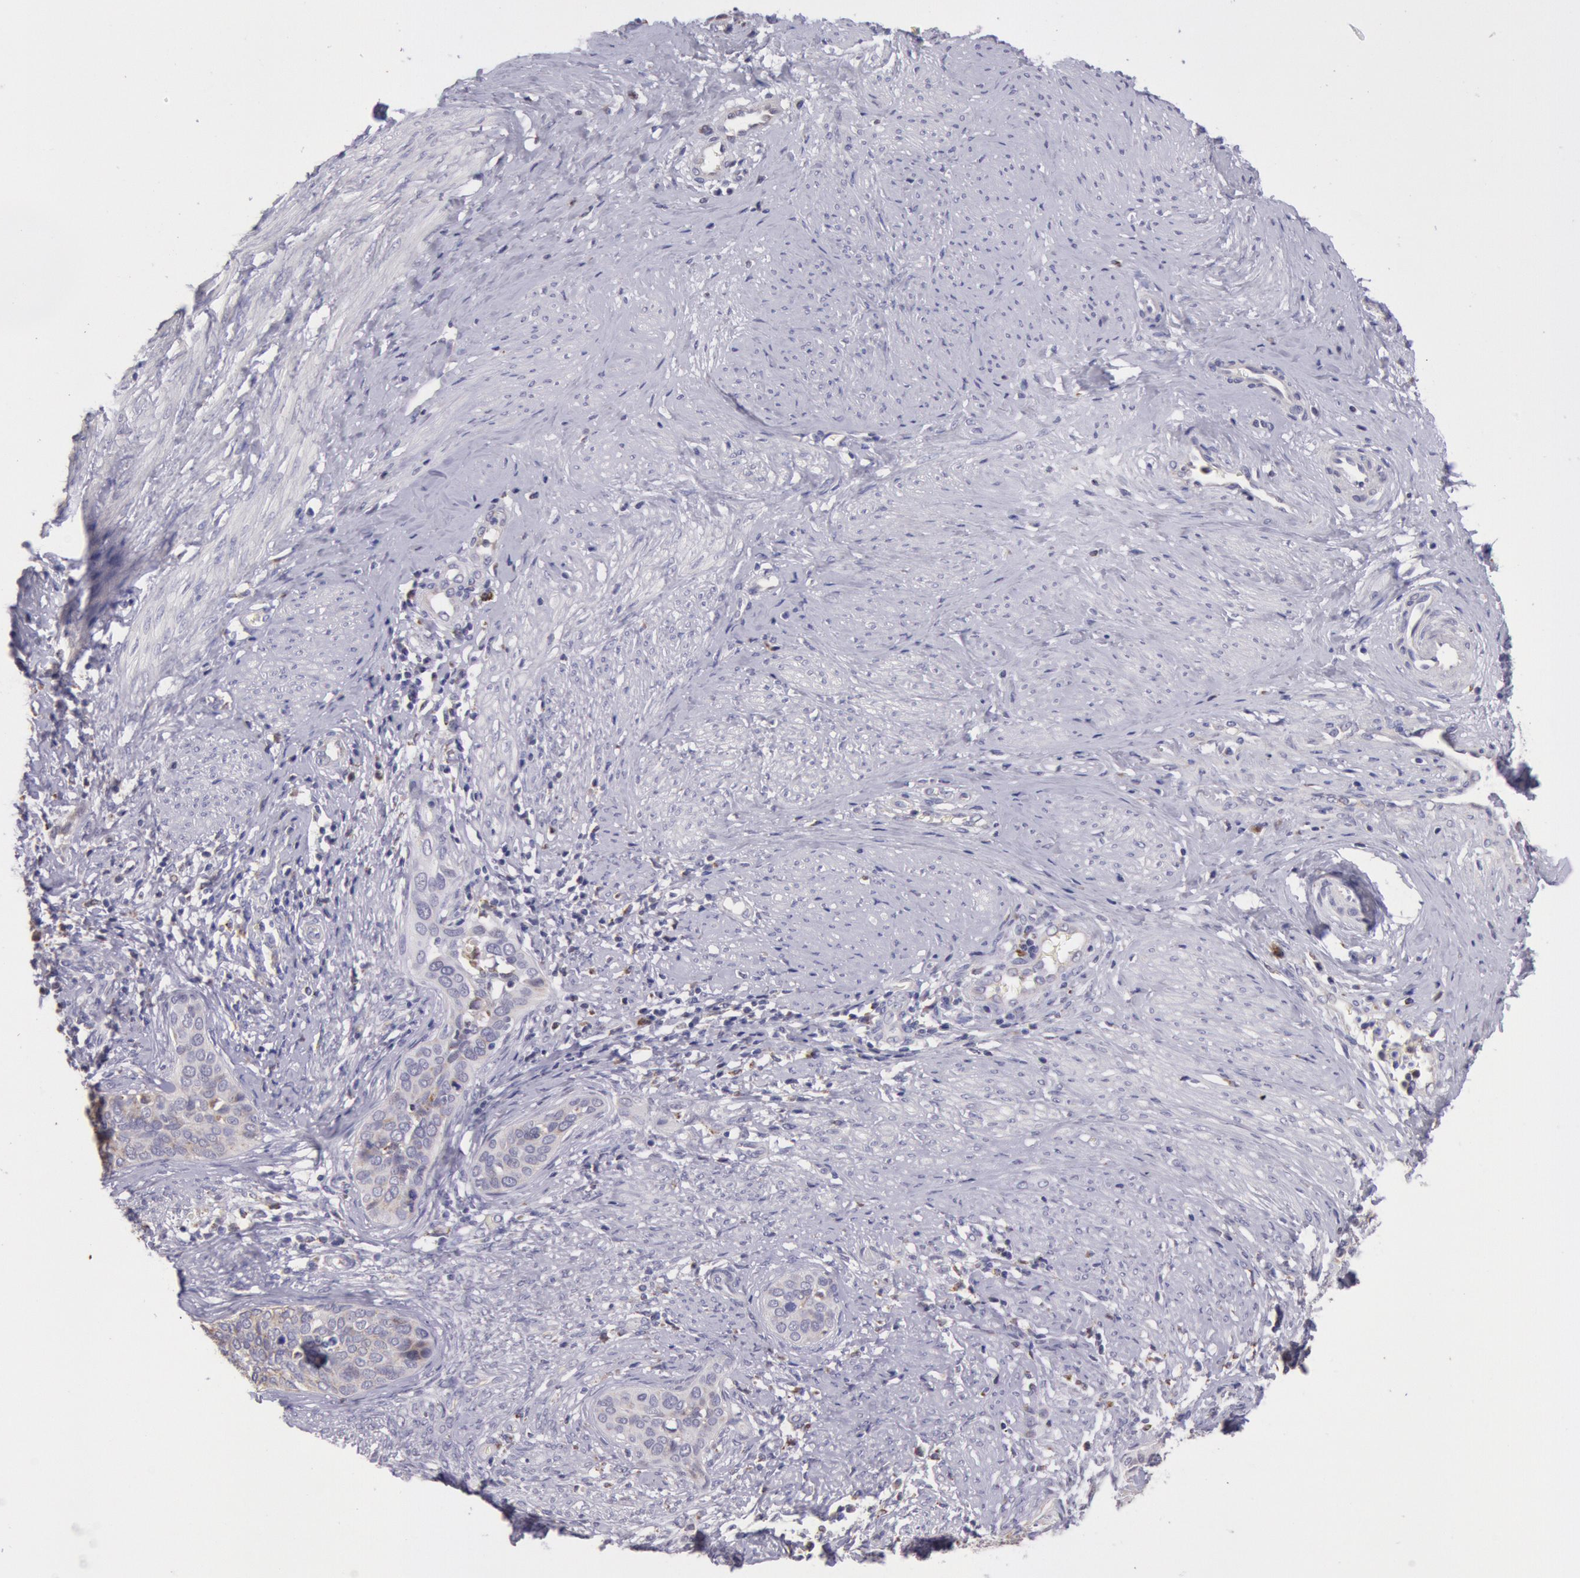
{"staining": {"intensity": "moderate", "quantity": "25%-75%", "location": "cytoplasmic/membranous"}, "tissue": "cervical cancer", "cell_type": "Tumor cells", "image_type": "cancer", "snomed": [{"axis": "morphology", "description": "Squamous cell carcinoma, NOS"}, {"axis": "topography", "description": "Cervix"}], "caption": "Tumor cells reveal moderate cytoplasmic/membranous positivity in about 25%-75% of cells in cervical cancer.", "gene": "FRMD6", "patient": {"sex": "female", "age": 31}}